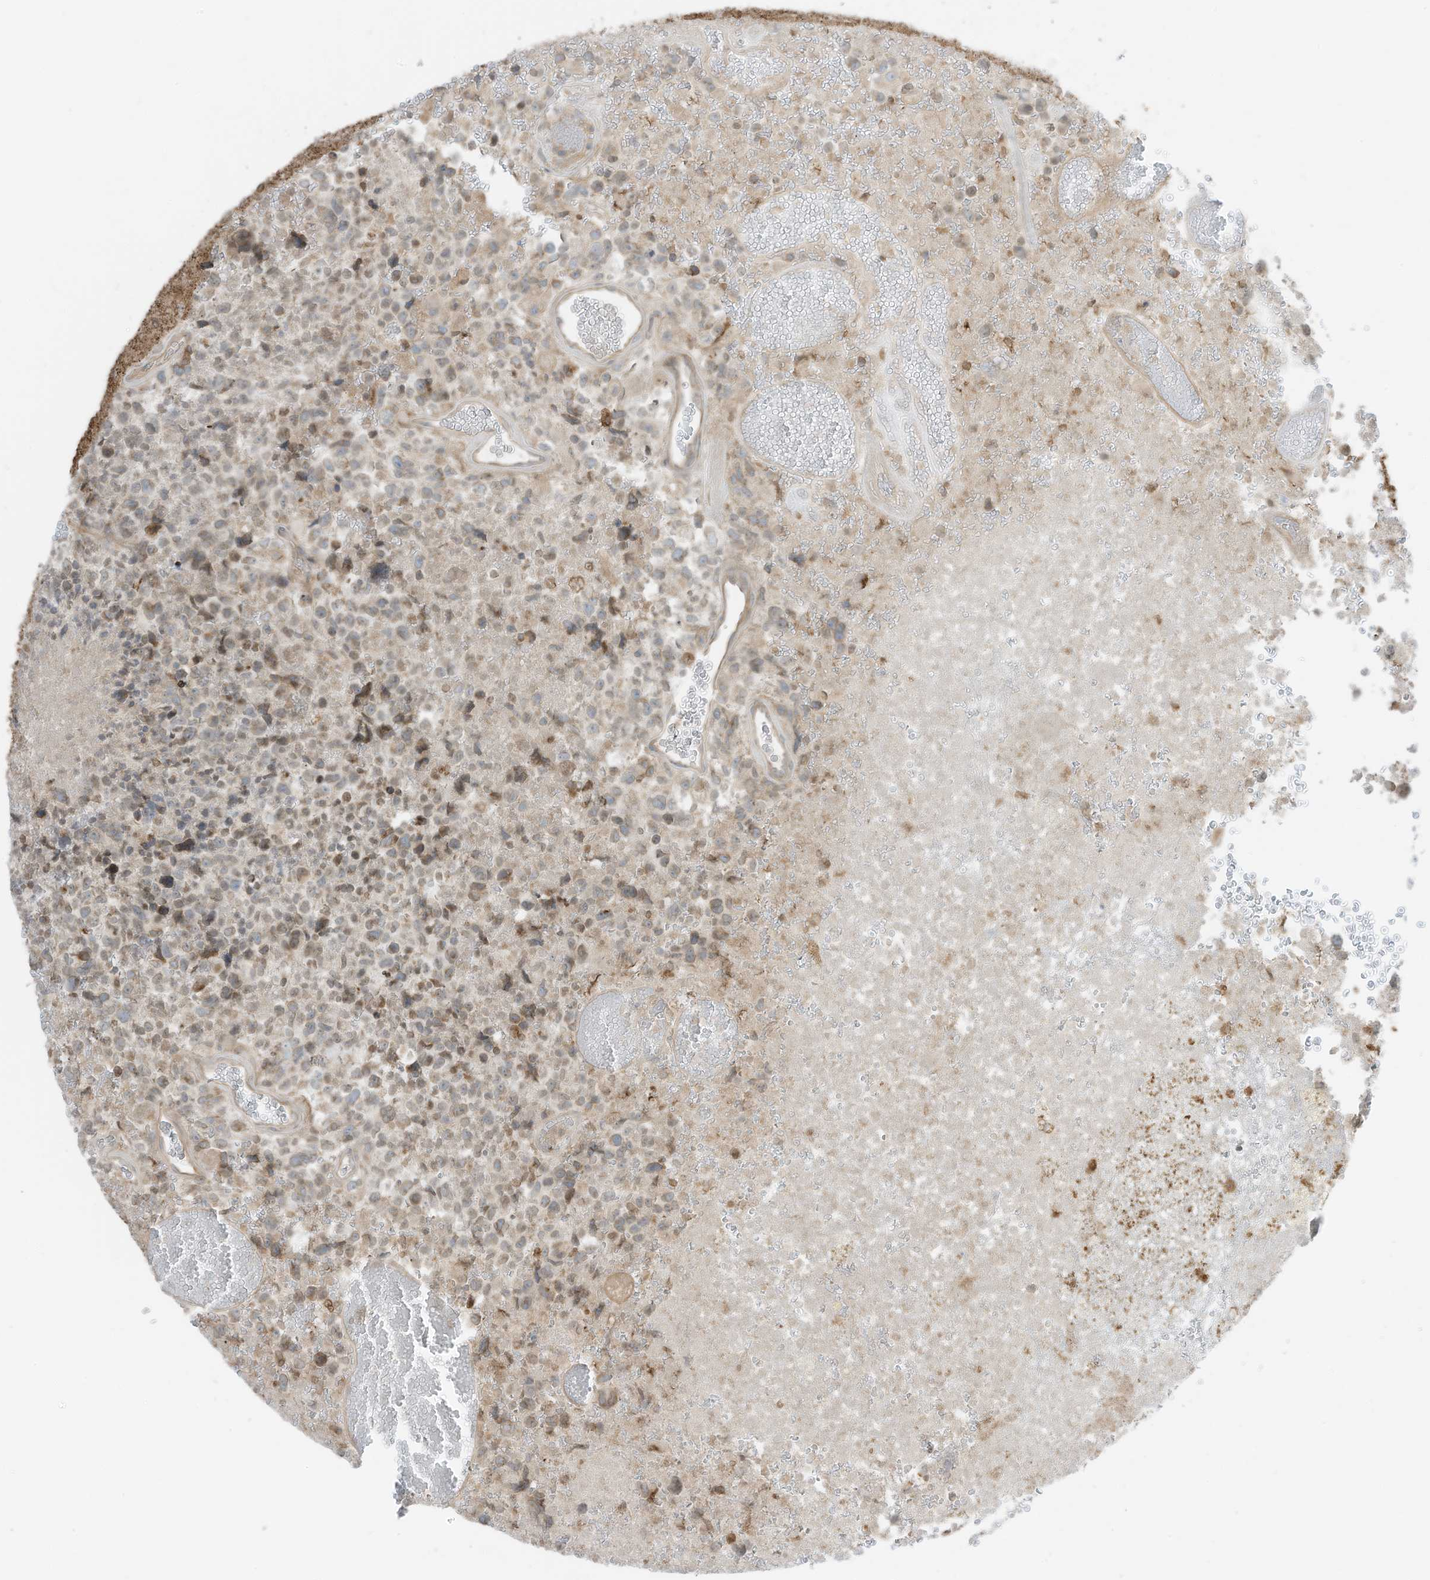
{"staining": {"intensity": "weak", "quantity": "25%-75%", "location": "cytoplasmic/membranous,nuclear"}, "tissue": "glioma", "cell_type": "Tumor cells", "image_type": "cancer", "snomed": [{"axis": "morphology", "description": "Glioma, malignant, High grade"}, {"axis": "topography", "description": "Brain"}], "caption": "Malignant glioma (high-grade) stained with a protein marker shows weak staining in tumor cells.", "gene": "SLC25A12", "patient": {"sex": "male", "age": 69}}